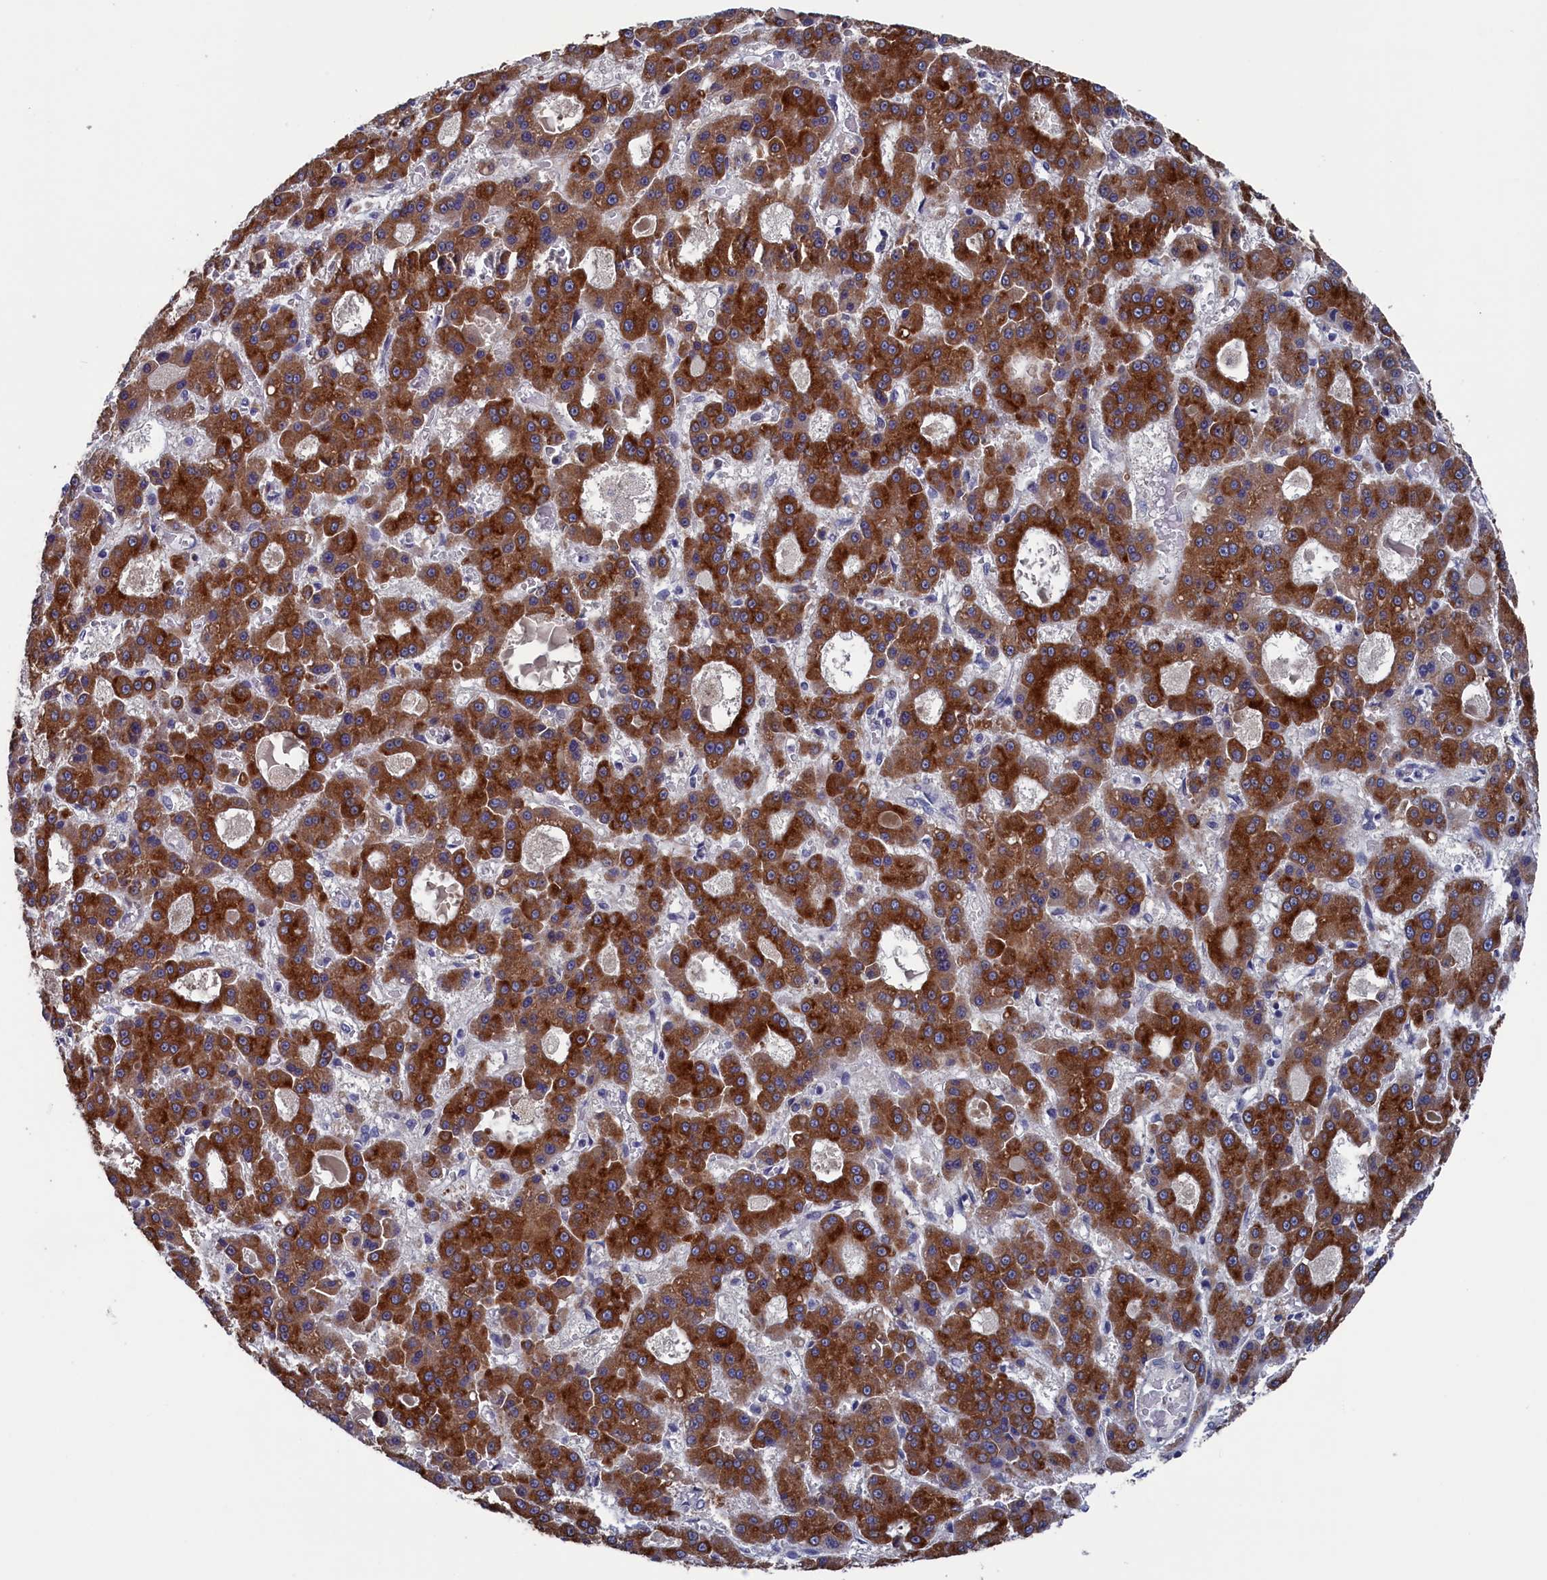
{"staining": {"intensity": "strong", "quantity": ">75%", "location": "cytoplasmic/membranous"}, "tissue": "liver cancer", "cell_type": "Tumor cells", "image_type": "cancer", "snomed": [{"axis": "morphology", "description": "Carcinoma, Hepatocellular, NOS"}, {"axis": "topography", "description": "Liver"}], "caption": "Liver hepatocellular carcinoma was stained to show a protein in brown. There is high levels of strong cytoplasmic/membranous staining in about >75% of tumor cells.", "gene": "SPATA13", "patient": {"sex": "male", "age": 70}}